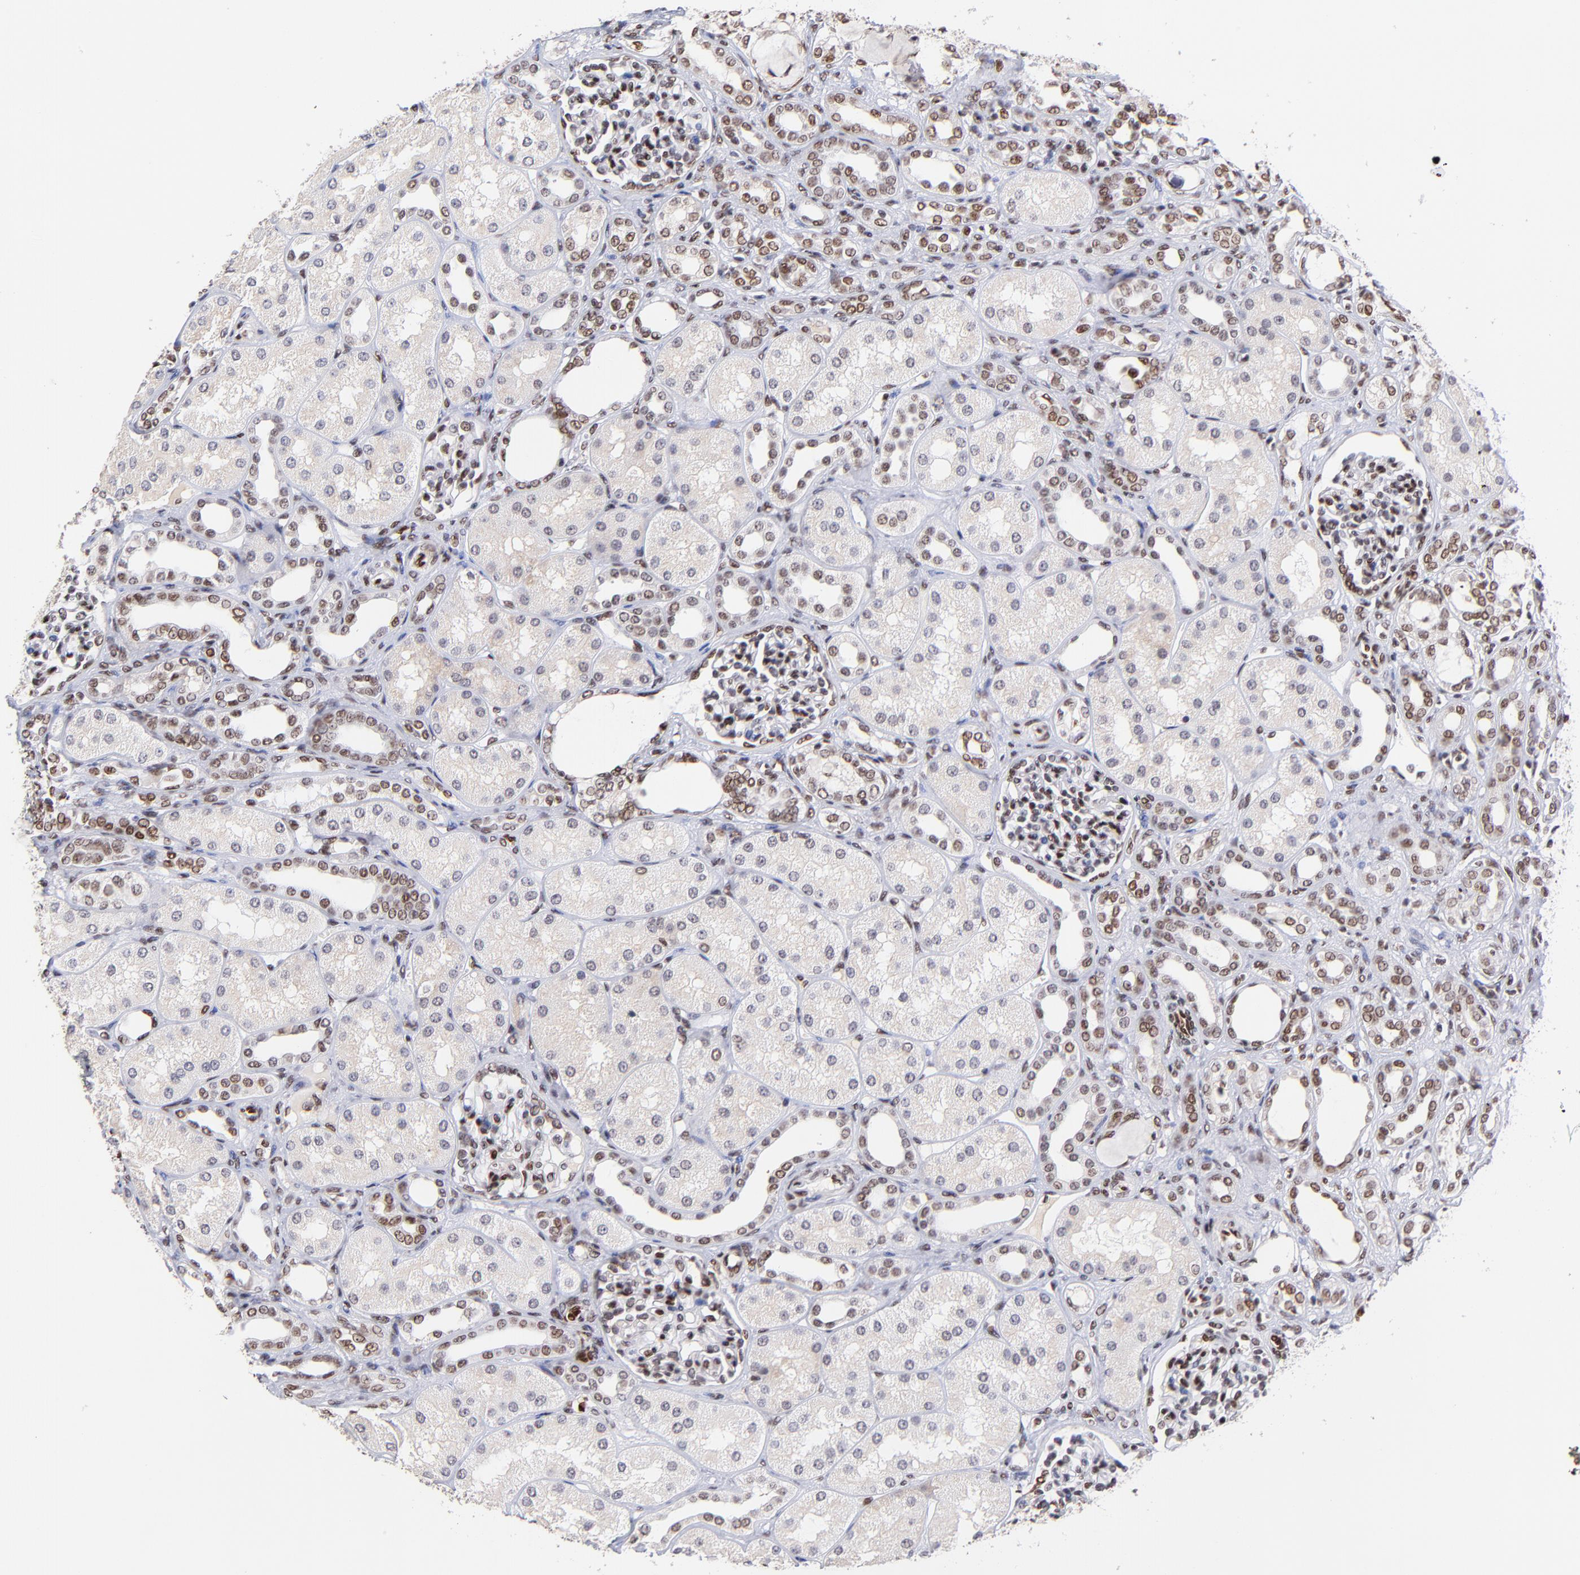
{"staining": {"intensity": "moderate", "quantity": ">75%", "location": "nuclear"}, "tissue": "kidney", "cell_type": "Cells in glomeruli", "image_type": "normal", "snomed": [{"axis": "morphology", "description": "Normal tissue, NOS"}, {"axis": "topography", "description": "Kidney"}], "caption": "Immunohistochemistry (IHC) staining of normal kidney, which exhibits medium levels of moderate nuclear positivity in about >75% of cells in glomeruli indicating moderate nuclear protein expression. The staining was performed using DAB (brown) for protein detection and nuclei were counterstained in hematoxylin (blue).", "gene": "MIDEAS", "patient": {"sex": "male", "age": 7}}